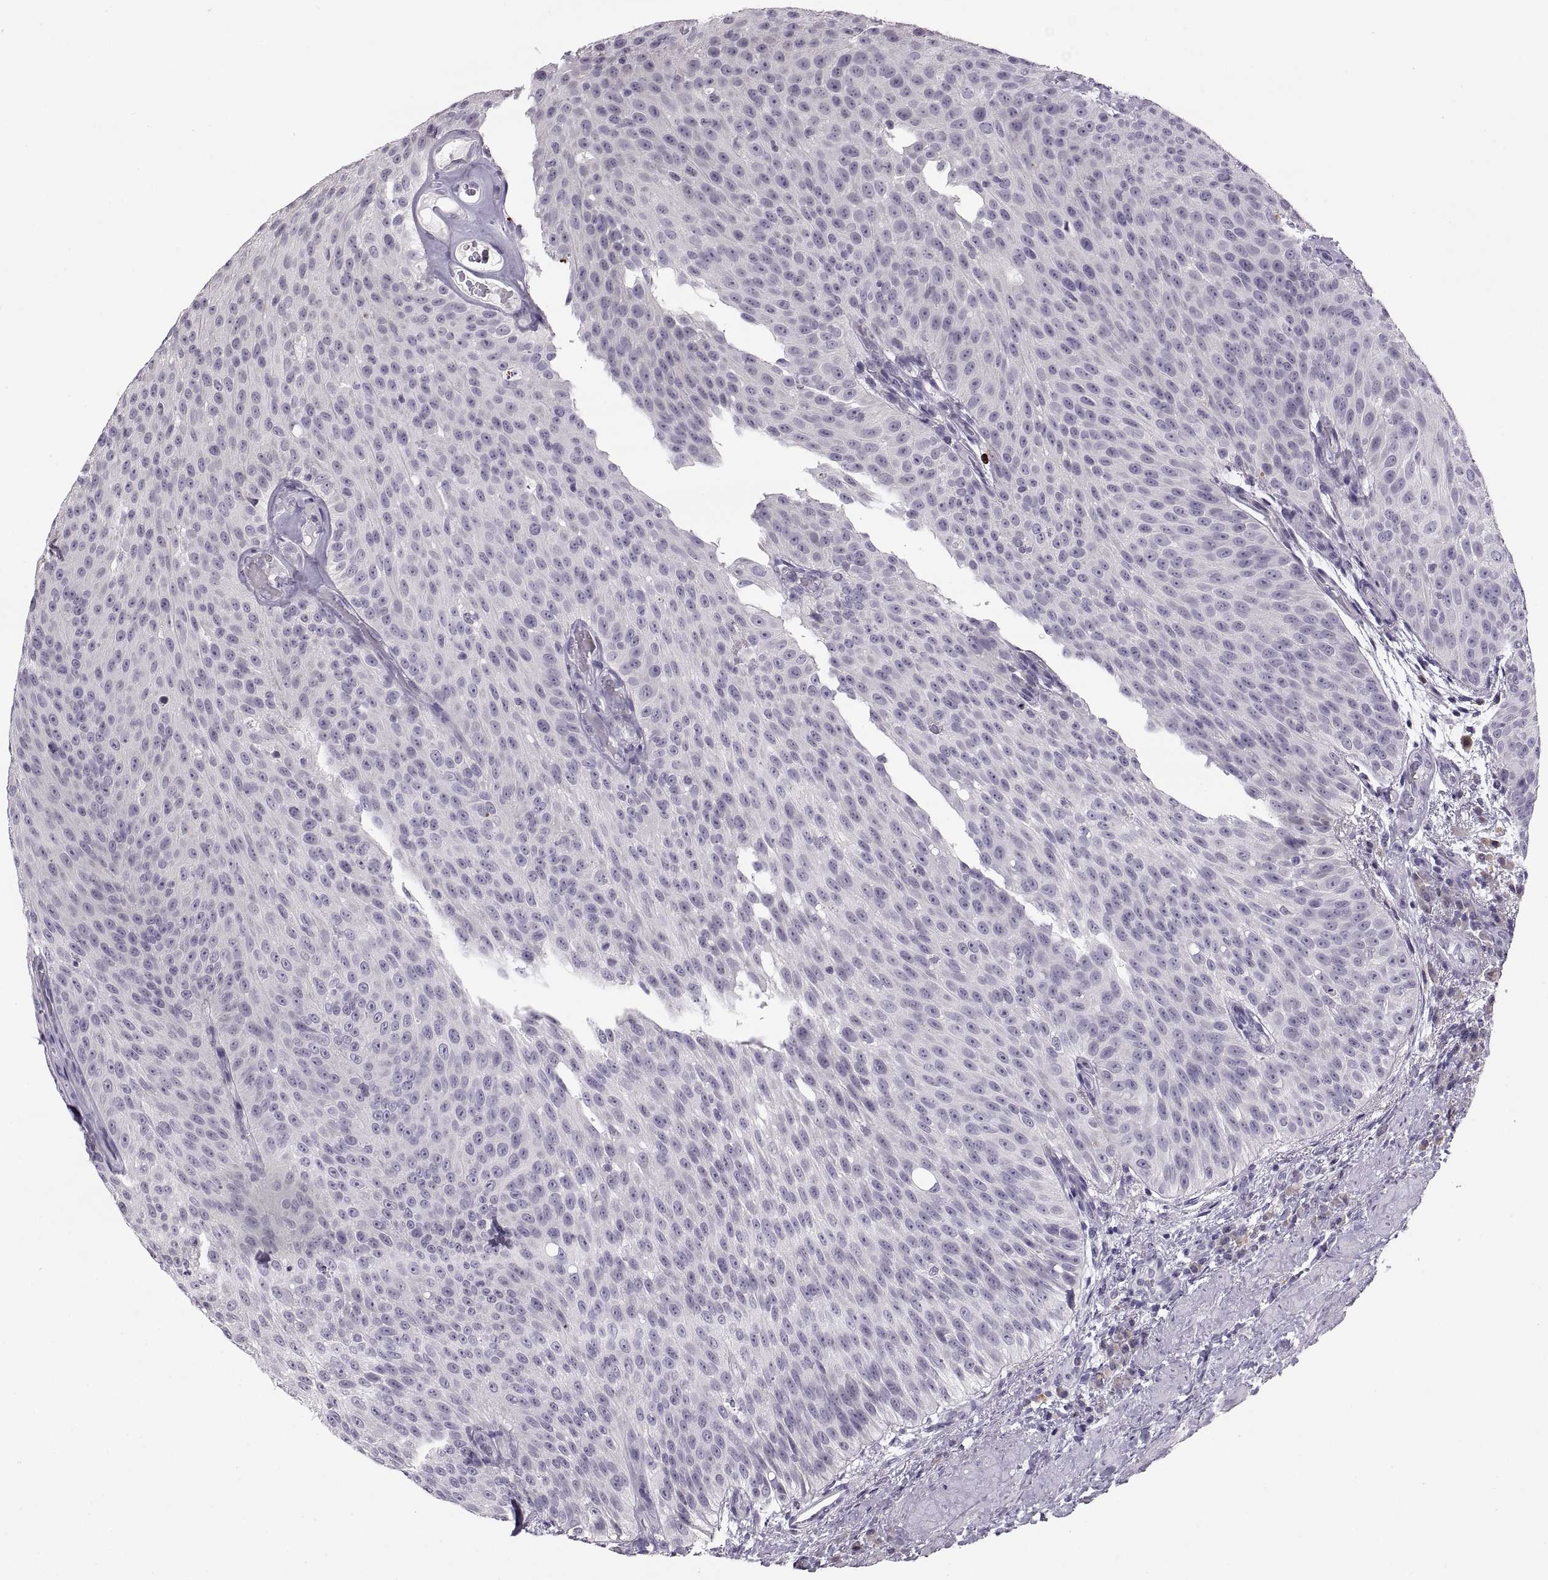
{"staining": {"intensity": "negative", "quantity": "none", "location": "none"}, "tissue": "urothelial cancer", "cell_type": "Tumor cells", "image_type": "cancer", "snomed": [{"axis": "morphology", "description": "Urothelial carcinoma, Low grade"}, {"axis": "topography", "description": "Urinary bladder"}], "caption": "Urothelial cancer was stained to show a protein in brown. There is no significant expression in tumor cells. (DAB immunohistochemistry visualized using brightfield microscopy, high magnification).", "gene": "MAGEB18", "patient": {"sex": "male", "age": 78}}